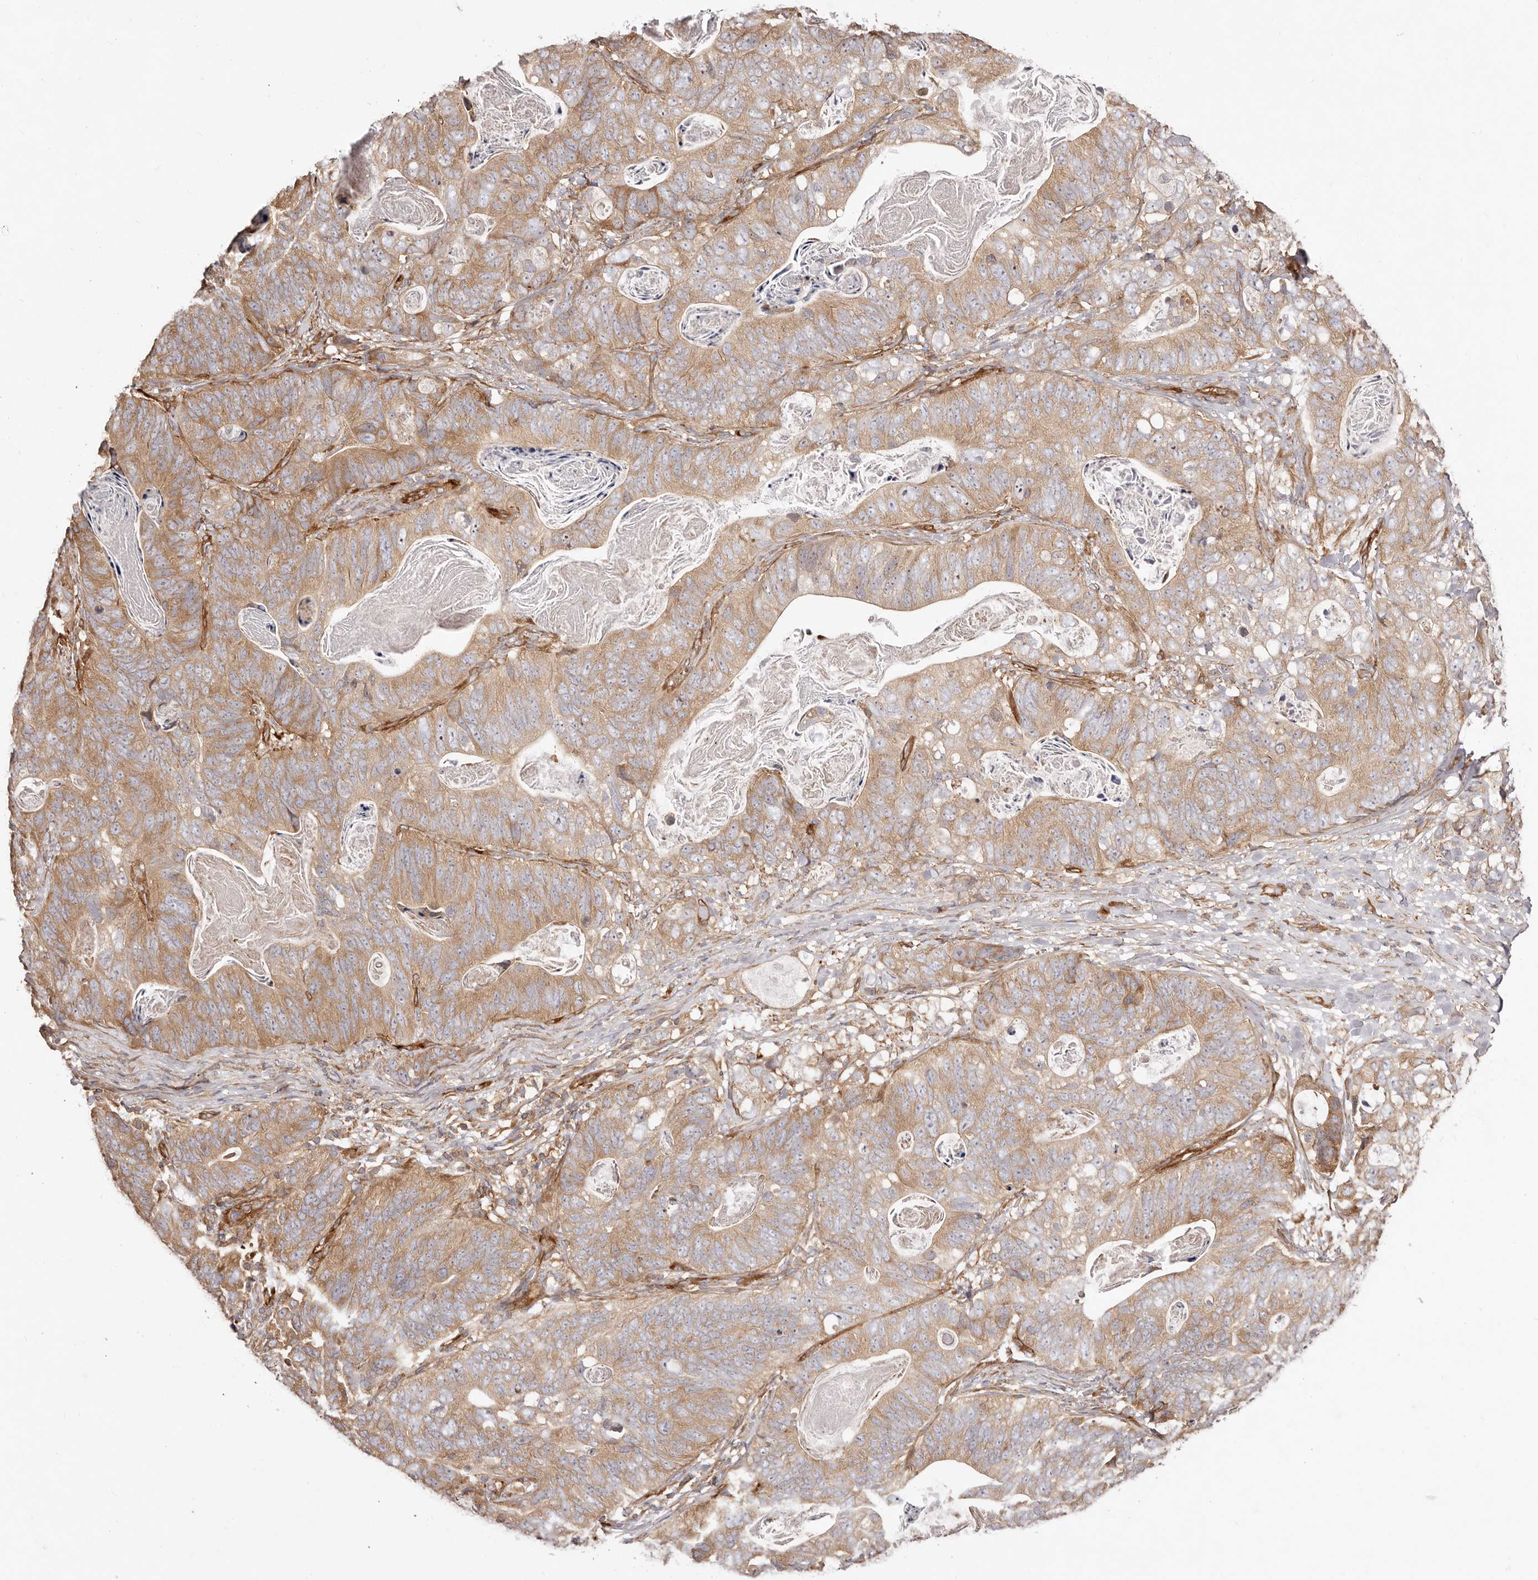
{"staining": {"intensity": "moderate", "quantity": ">75%", "location": "cytoplasmic/membranous"}, "tissue": "stomach cancer", "cell_type": "Tumor cells", "image_type": "cancer", "snomed": [{"axis": "morphology", "description": "Normal tissue, NOS"}, {"axis": "morphology", "description": "Adenocarcinoma, NOS"}, {"axis": "topography", "description": "Stomach"}], "caption": "A photomicrograph of human stomach adenocarcinoma stained for a protein exhibits moderate cytoplasmic/membranous brown staining in tumor cells.", "gene": "RPS6", "patient": {"sex": "female", "age": 89}}